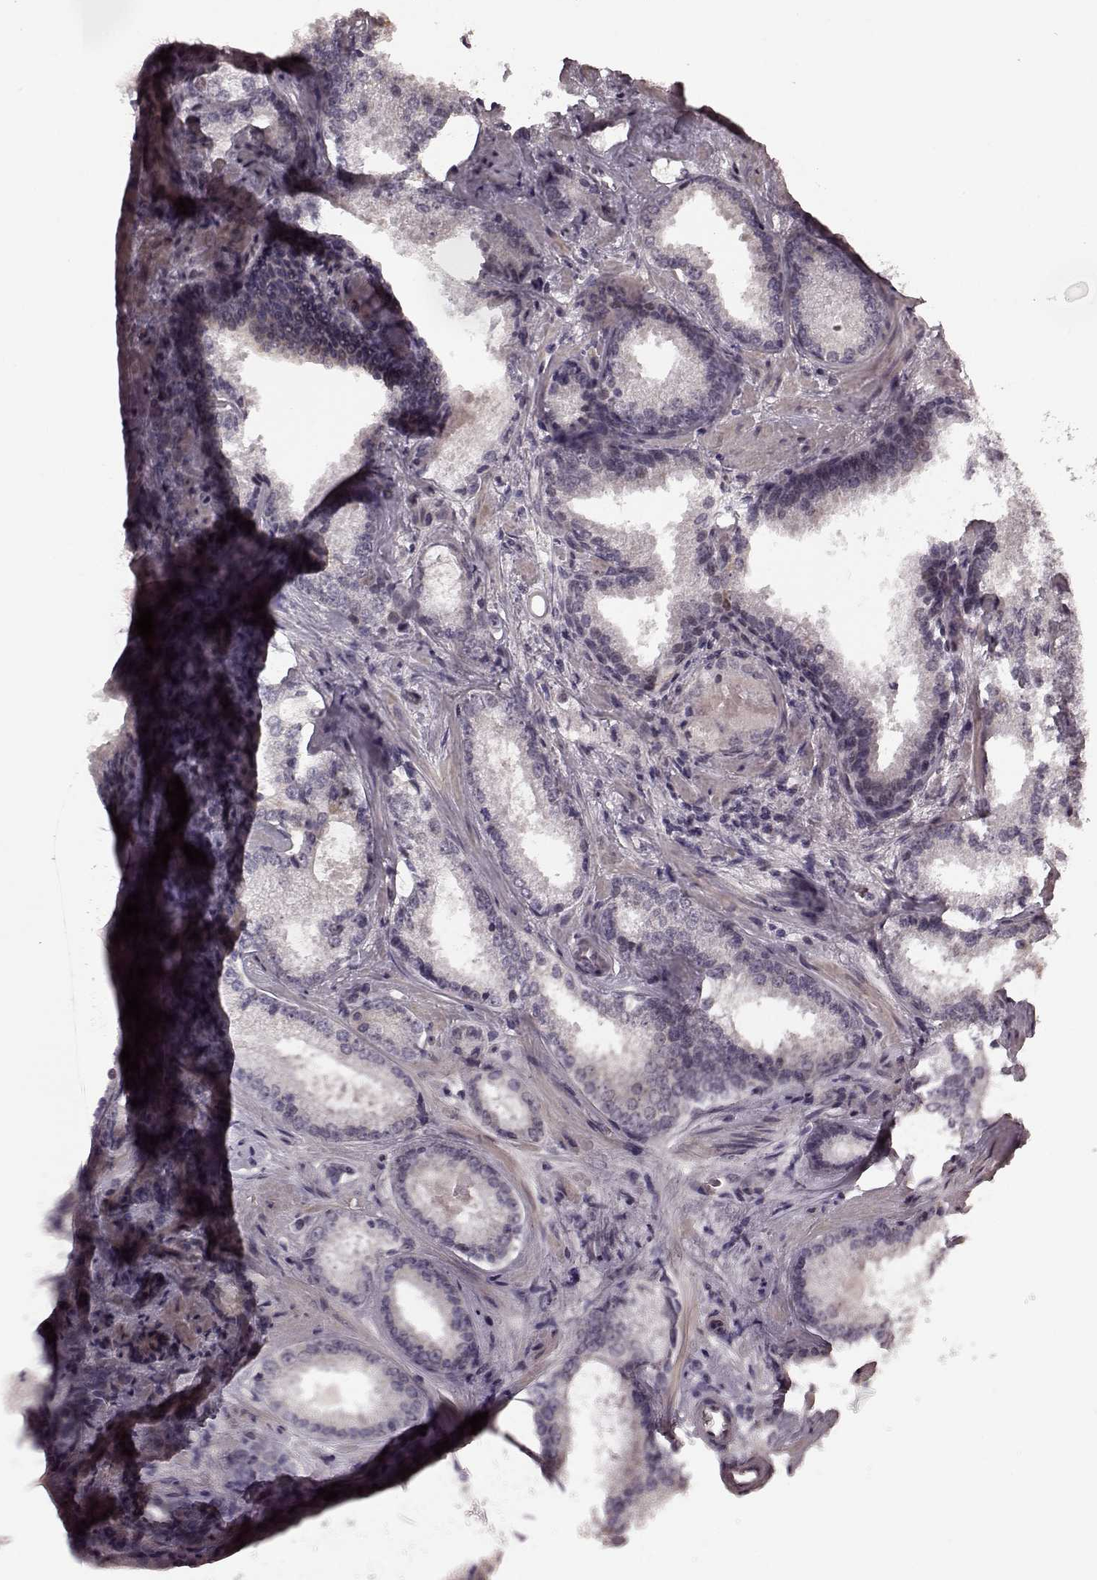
{"staining": {"intensity": "negative", "quantity": "none", "location": "none"}, "tissue": "prostate cancer", "cell_type": "Tumor cells", "image_type": "cancer", "snomed": [{"axis": "morphology", "description": "Adenocarcinoma, Low grade"}, {"axis": "topography", "description": "Prostate"}], "caption": "Immunohistochemistry (IHC) photomicrograph of prostate cancer stained for a protein (brown), which reveals no staining in tumor cells.", "gene": "PLCB4", "patient": {"sex": "male", "age": 56}}